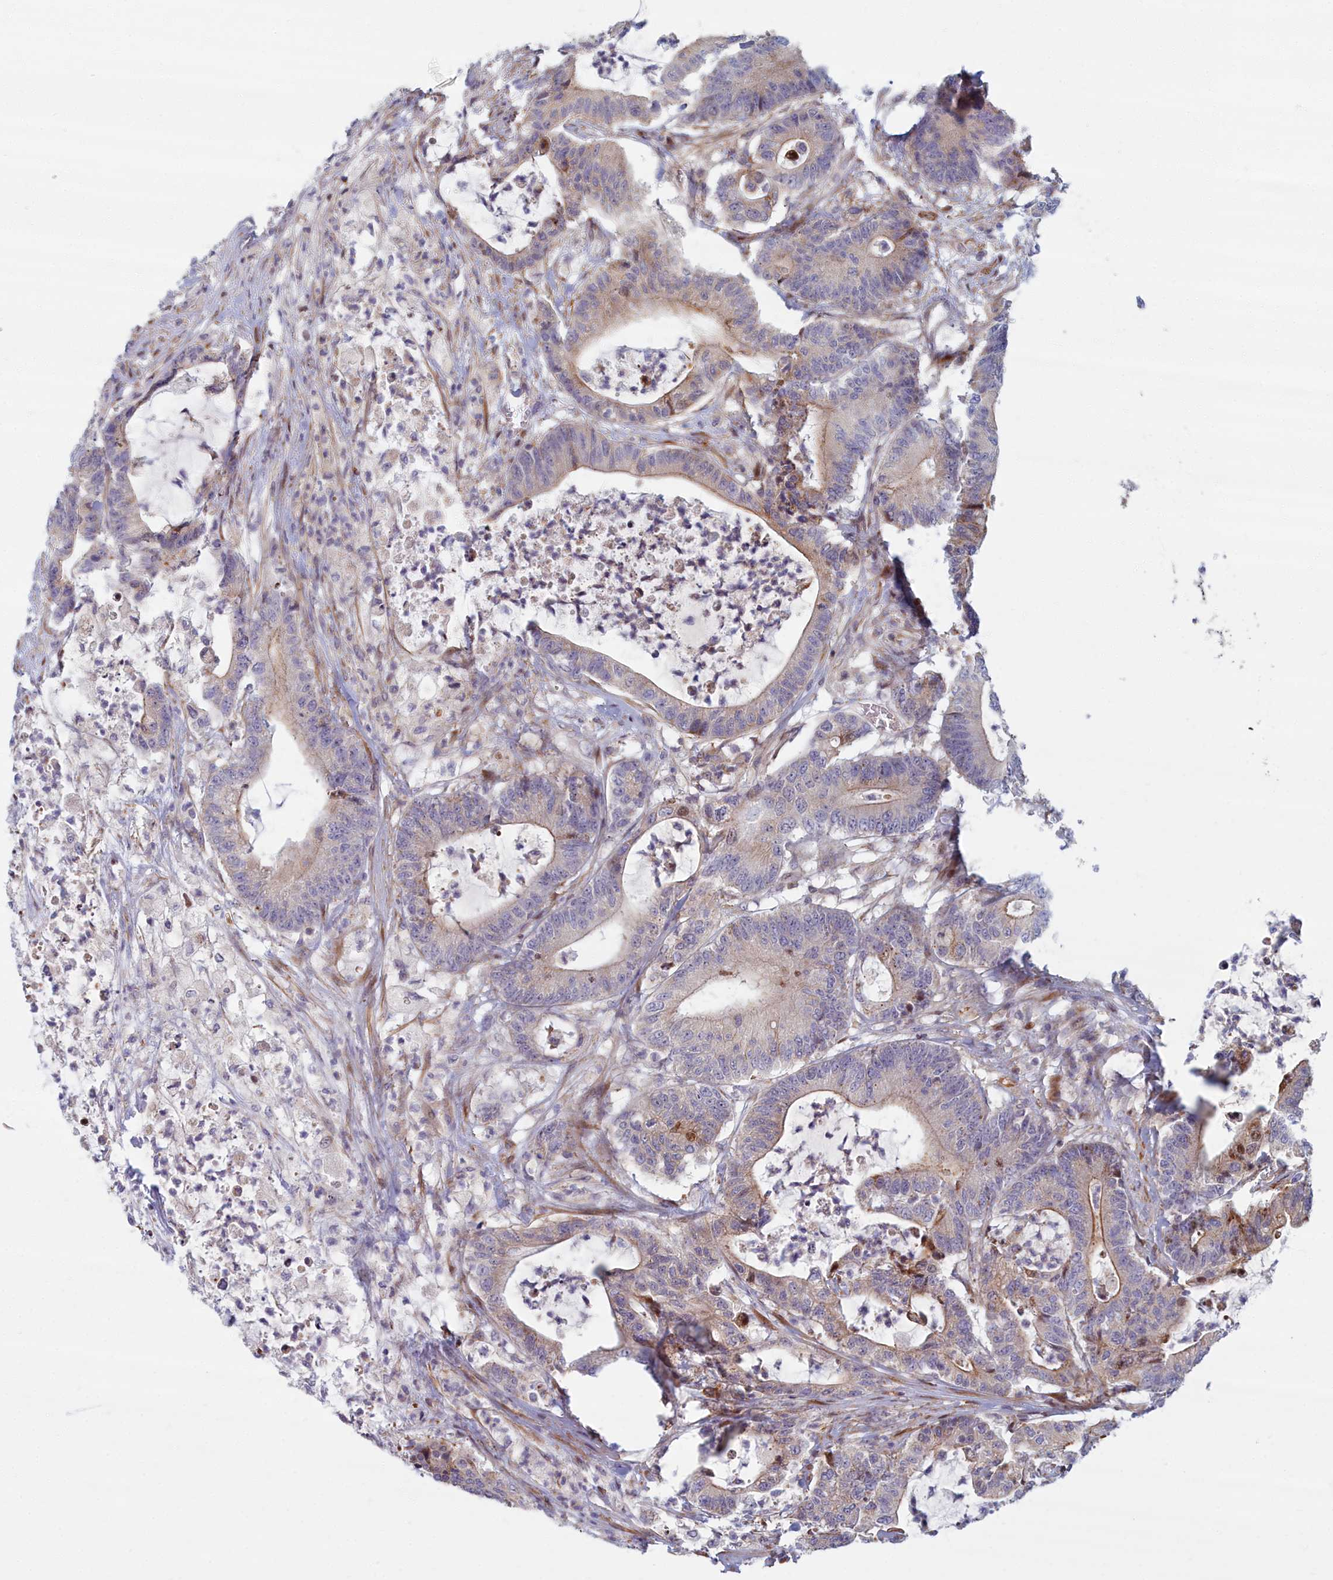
{"staining": {"intensity": "moderate", "quantity": "<25%", "location": "cytoplasmic/membranous"}, "tissue": "colorectal cancer", "cell_type": "Tumor cells", "image_type": "cancer", "snomed": [{"axis": "morphology", "description": "Adenocarcinoma, NOS"}, {"axis": "topography", "description": "Colon"}], "caption": "Approximately <25% of tumor cells in colorectal cancer reveal moderate cytoplasmic/membranous protein expression as visualized by brown immunohistochemical staining.", "gene": "C15orf40", "patient": {"sex": "female", "age": 84}}